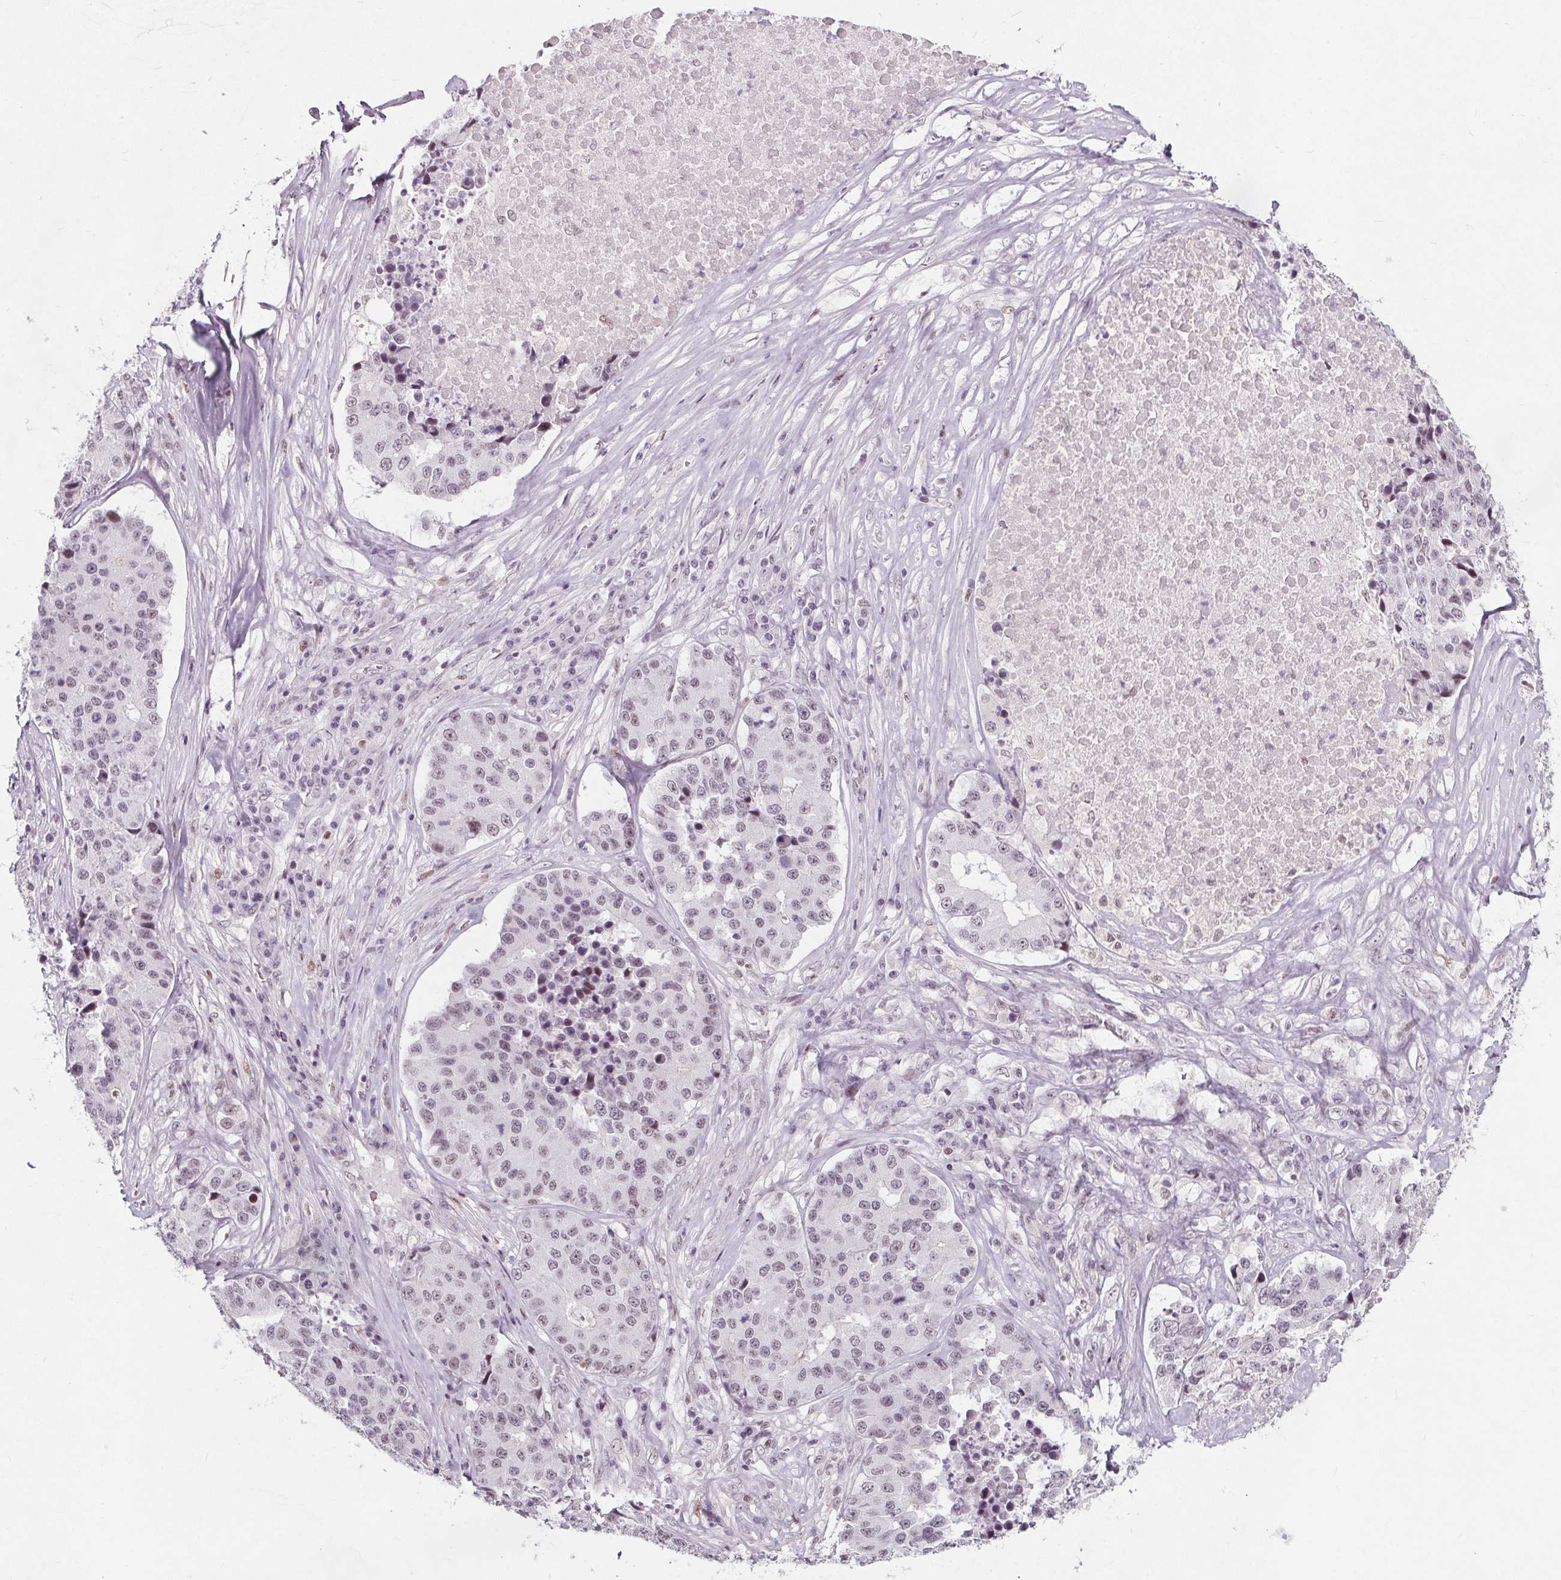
{"staining": {"intensity": "weak", "quantity": "<25%", "location": "nuclear"}, "tissue": "stomach cancer", "cell_type": "Tumor cells", "image_type": "cancer", "snomed": [{"axis": "morphology", "description": "Adenocarcinoma, NOS"}, {"axis": "topography", "description": "Stomach"}], "caption": "Immunohistochemistry micrograph of human adenocarcinoma (stomach) stained for a protein (brown), which displays no staining in tumor cells. (Brightfield microscopy of DAB immunohistochemistry (IHC) at high magnification).", "gene": "TAF6L", "patient": {"sex": "male", "age": 71}}